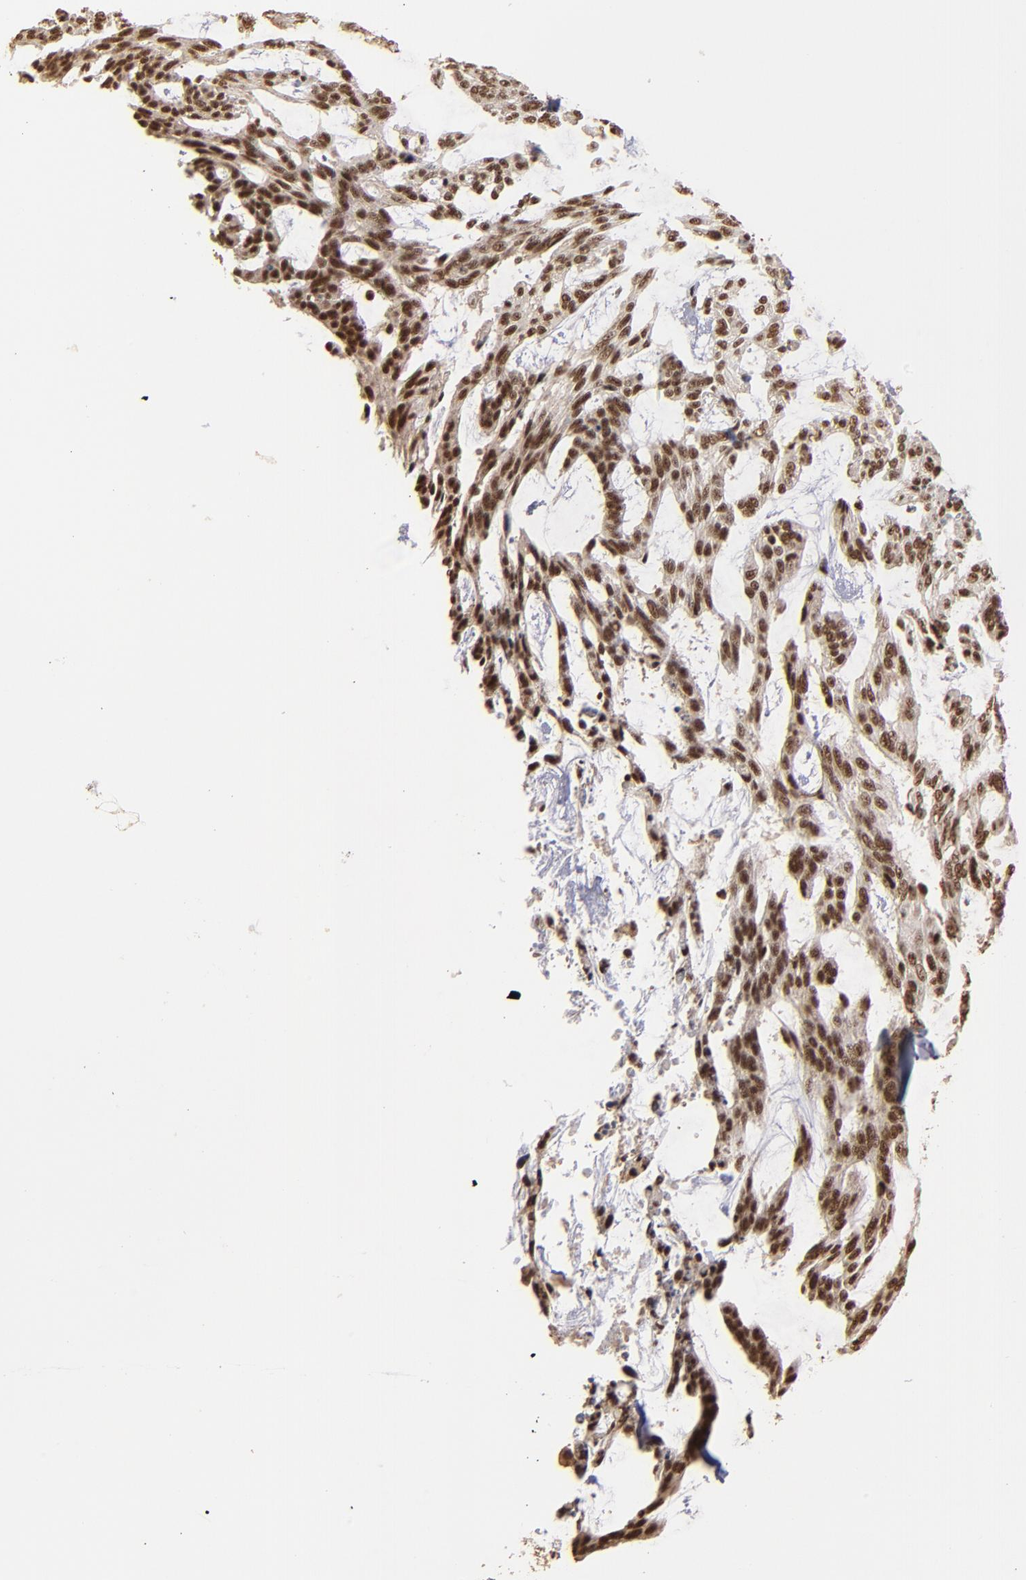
{"staining": {"intensity": "moderate", "quantity": ">75%", "location": "nuclear"}, "tissue": "skin cancer", "cell_type": "Tumor cells", "image_type": "cancer", "snomed": [{"axis": "morphology", "description": "Normal tissue, NOS"}, {"axis": "morphology", "description": "Basal cell carcinoma"}, {"axis": "topography", "description": "Skin"}], "caption": "This micrograph shows immunohistochemistry (IHC) staining of human skin cancer (basal cell carcinoma), with medium moderate nuclear positivity in approximately >75% of tumor cells.", "gene": "SNW1", "patient": {"sex": "female", "age": 71}}